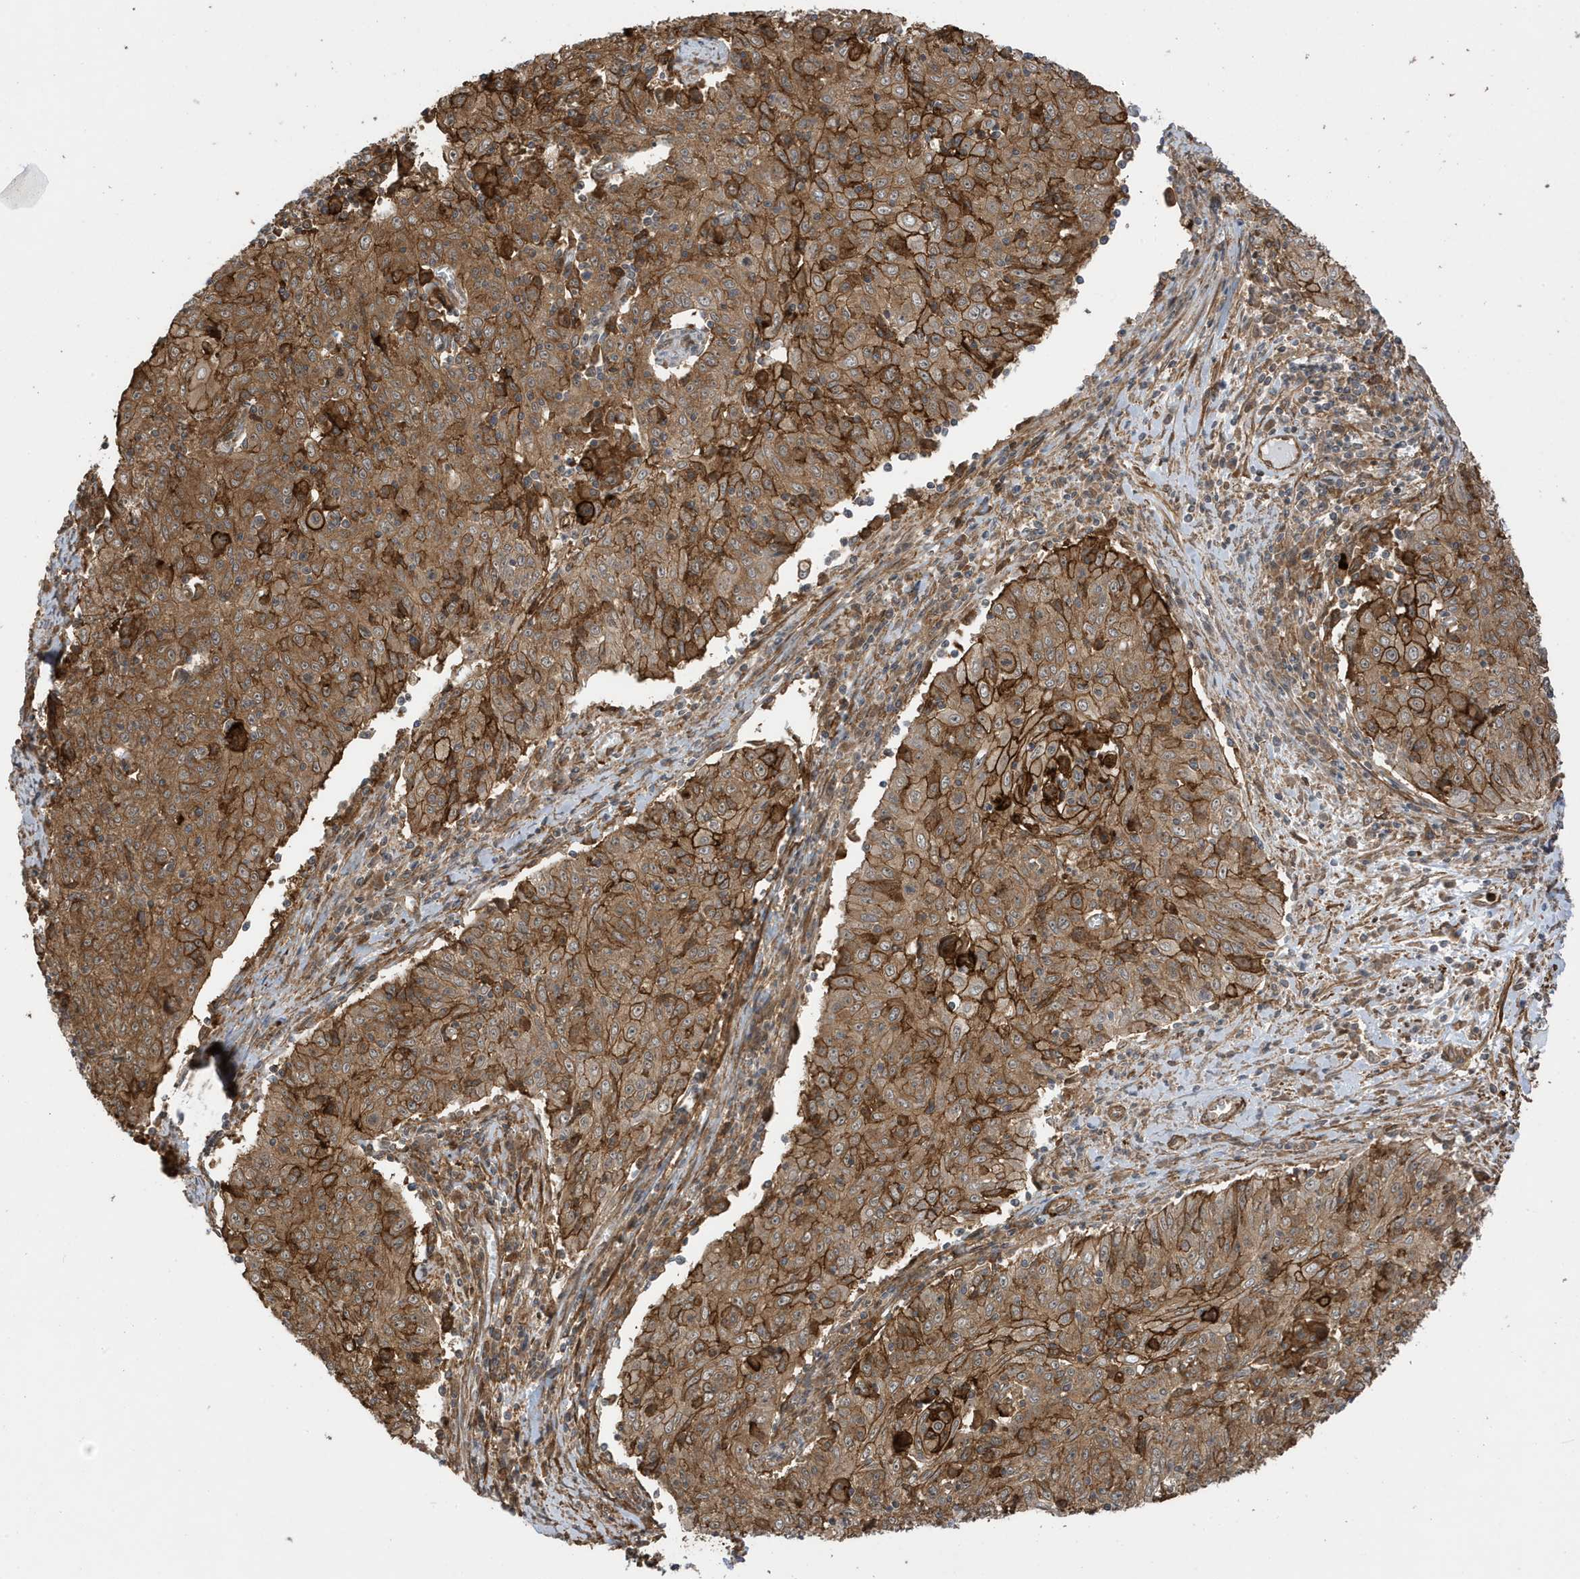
{"staining": {"intensity": "moderate", "quantity": ">75%", "location": "cytoplasmic/membranous"}, "tissue": "cervical cancer", "cell_type": "Tumor cells", "image_type": "cancer", "snomed": [{"axis": "morphology", "description": "Squamous cell carcinoma, NOS"}, {"axis": "topography", "description": "Cervix"}], "caption": "Tumor cells display moderate cytoplasmic/membranous positivity in approximately >75% of cells in cervical cancer.", "gene": "CDC42EP3", "patient": {"sex": "female", "age": 48}}